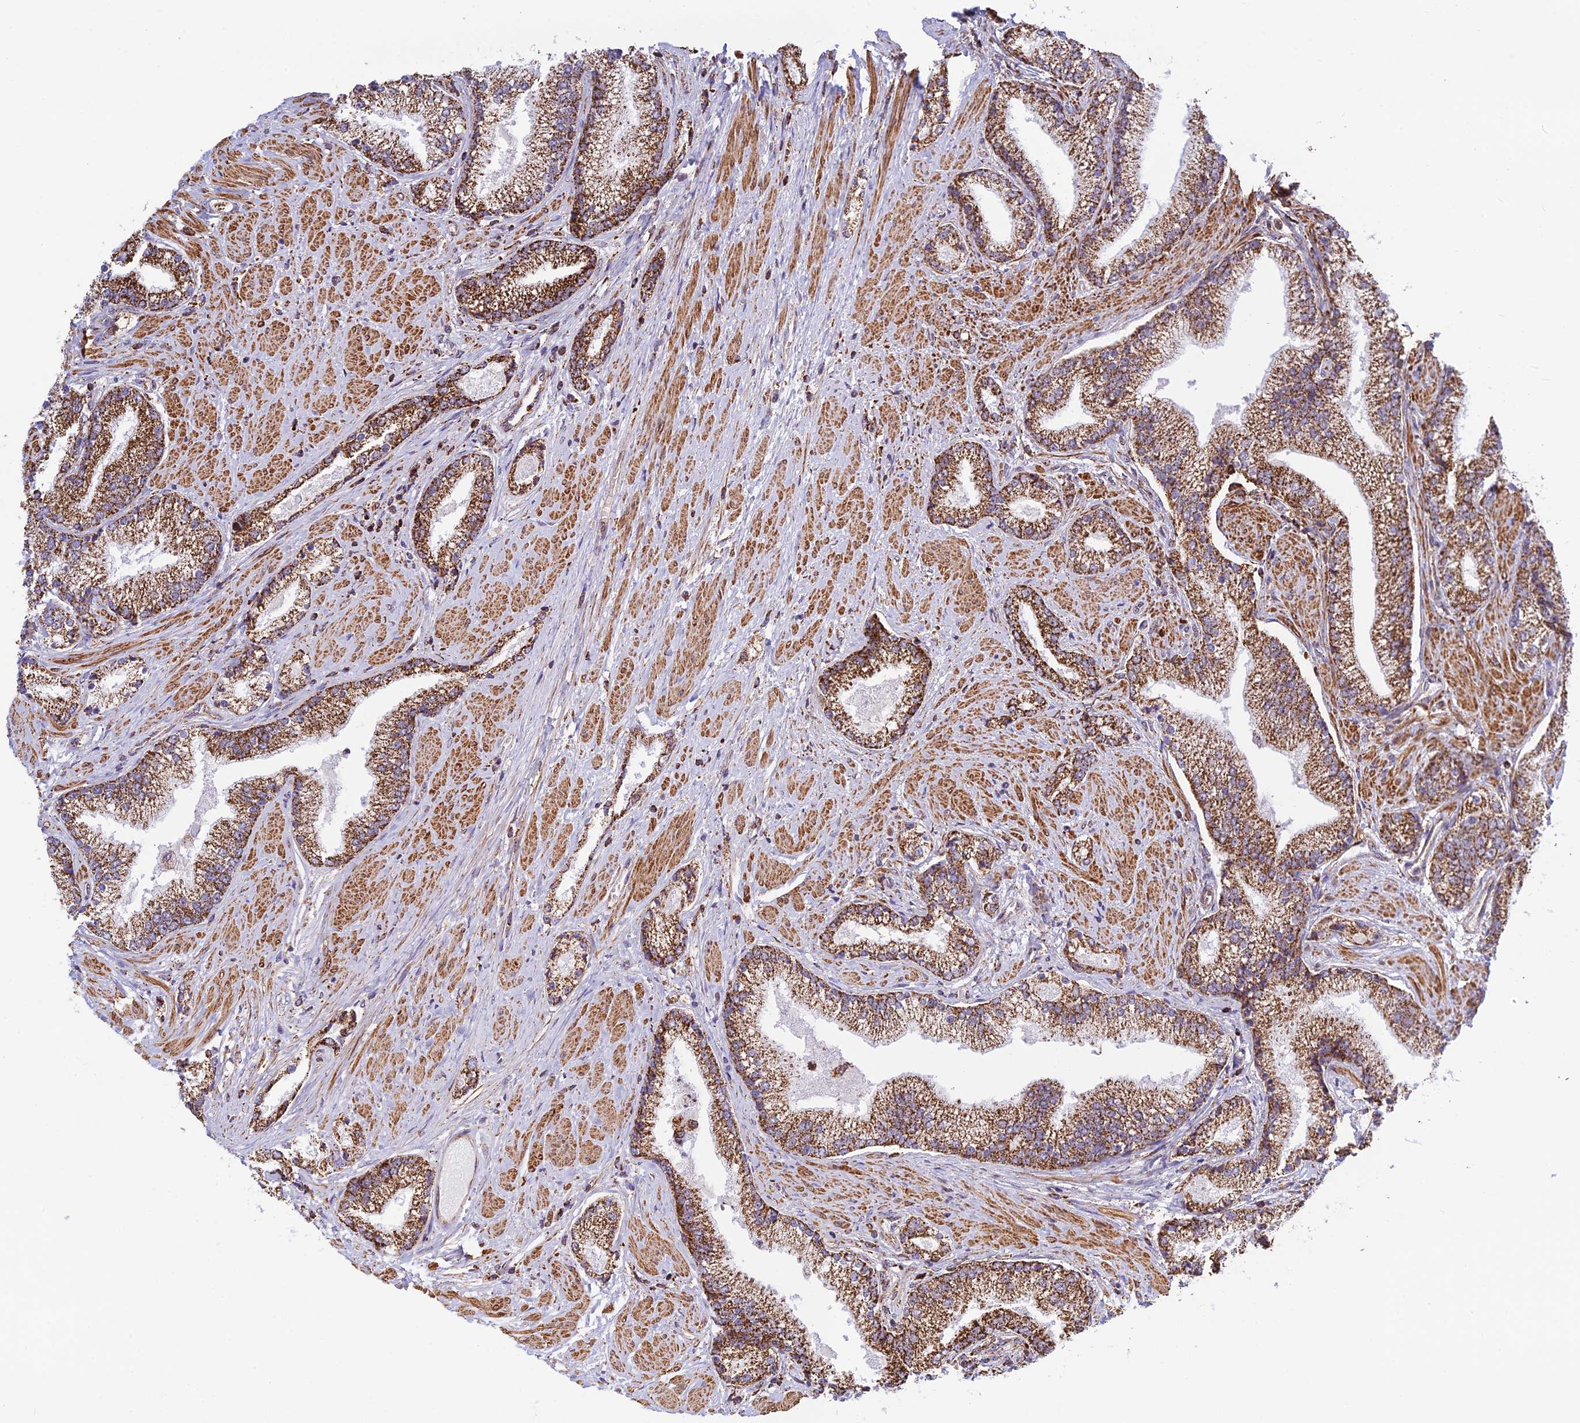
{"staining": {"intensity": "strong", "quantity": ">75%", "location": "cytoplasmic/membranous"}, "tissue": "prostate cancer", "cell_type": "Tumor cells", "image_type": "cancer", "snomed": [{"axis": "morphology", "description": "Adenocarcinoma, High grade"}, {"axis": "topography", "description": "Prostate"}], "caption": "Strong cytoplasmic/membranous positivity is identified in approximately >75% of tumor cells in prostate adenocarcinoma (high-grade).", "gene": "POLR1G", "patient": {"sex": "male", "age": 67}}